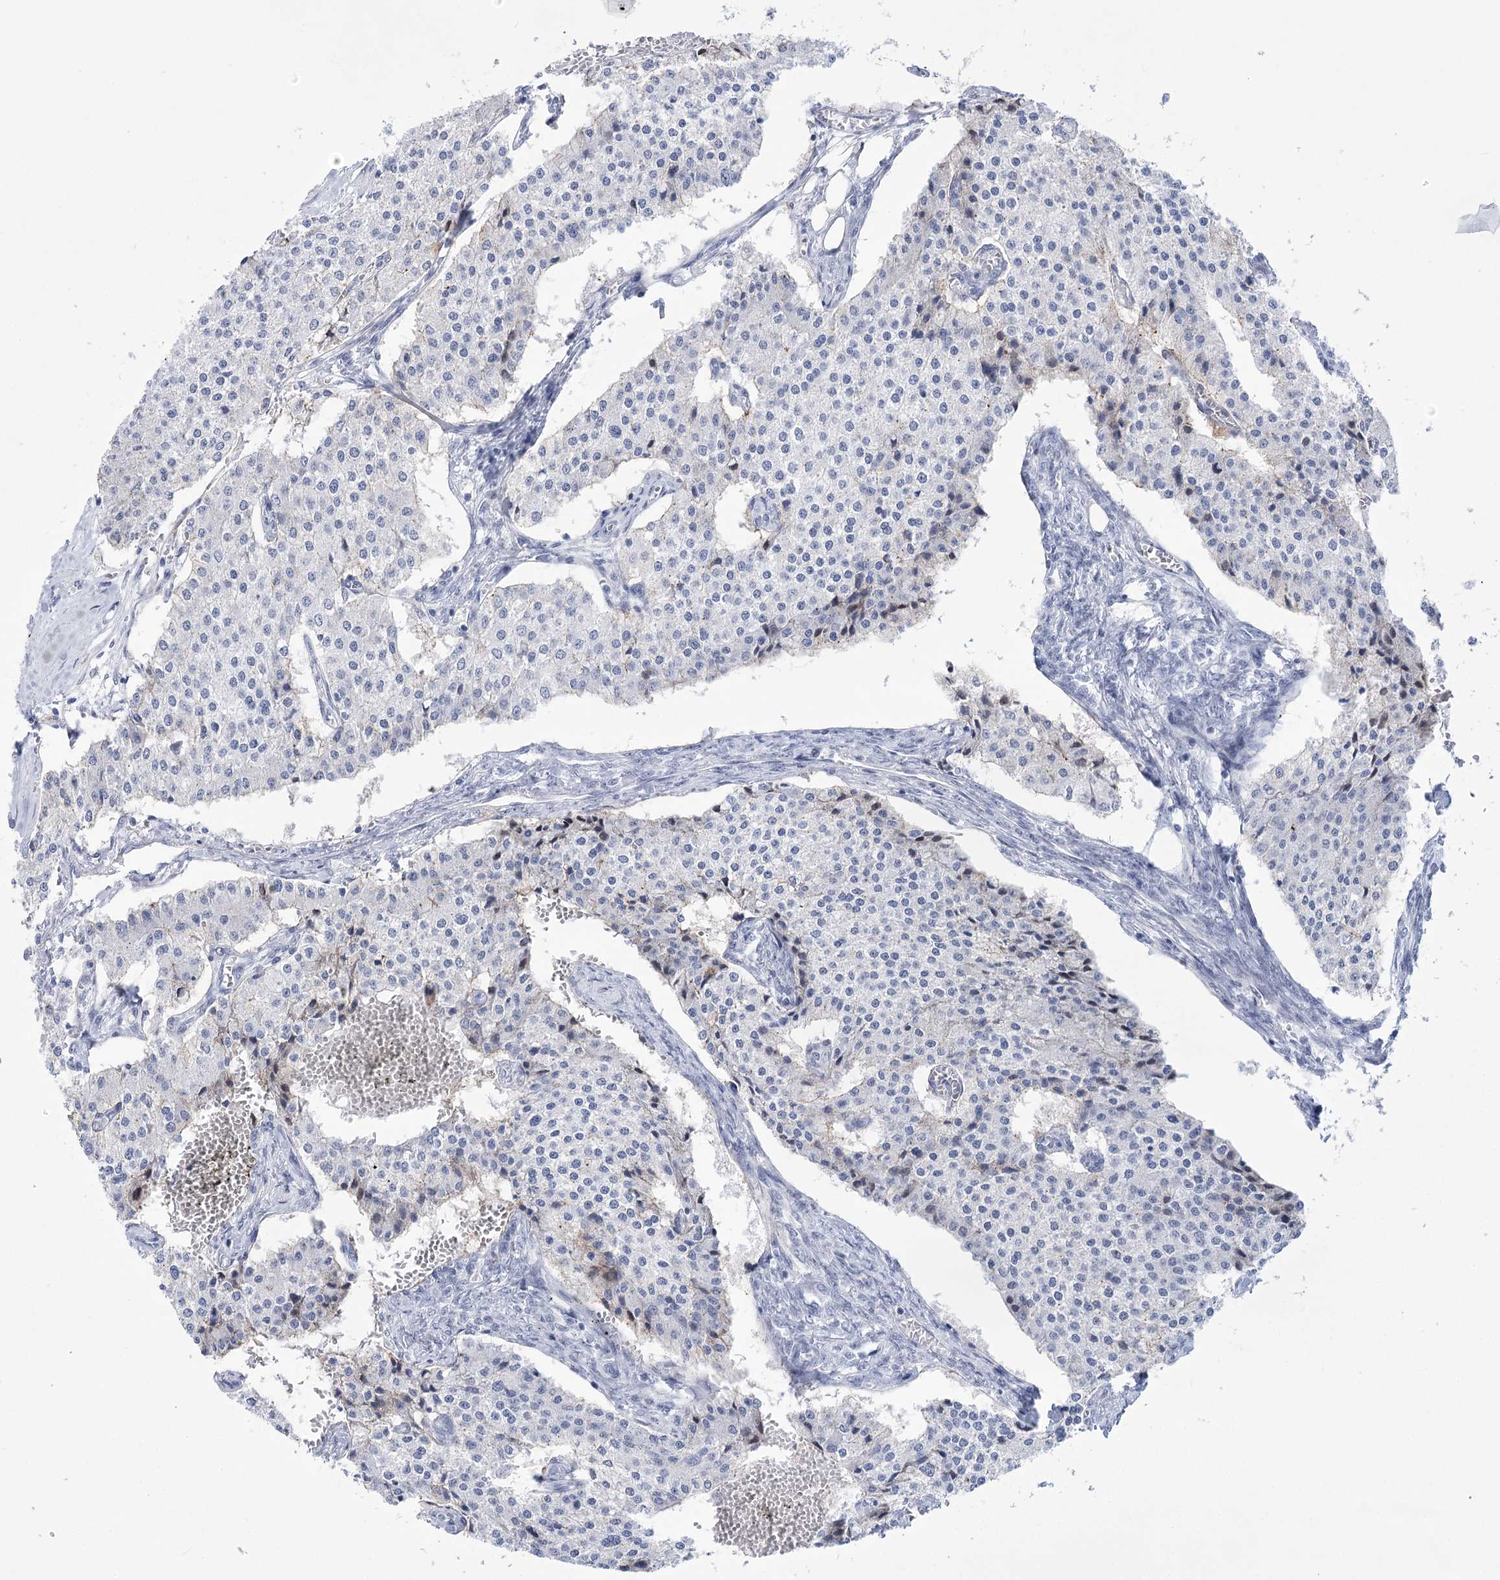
{"staining": {"intensity": "negative", "quantity": "none", "location": "none"}, "tissue": "carcinoid", "cell_type": "Tumor cells", "image_type": "cancer", "snomed": [{"axis": "morphology", "description": "Carcinoid, malignant, NOS"}, {"axis": "topography", "description": "Colon"}], "caption": "Immunohistochemistry (IHC) of human carcinoid shows no expression in tumor cells.", "gene": "HORMAD1", "patient": {"sex": "female", "age": 52}}